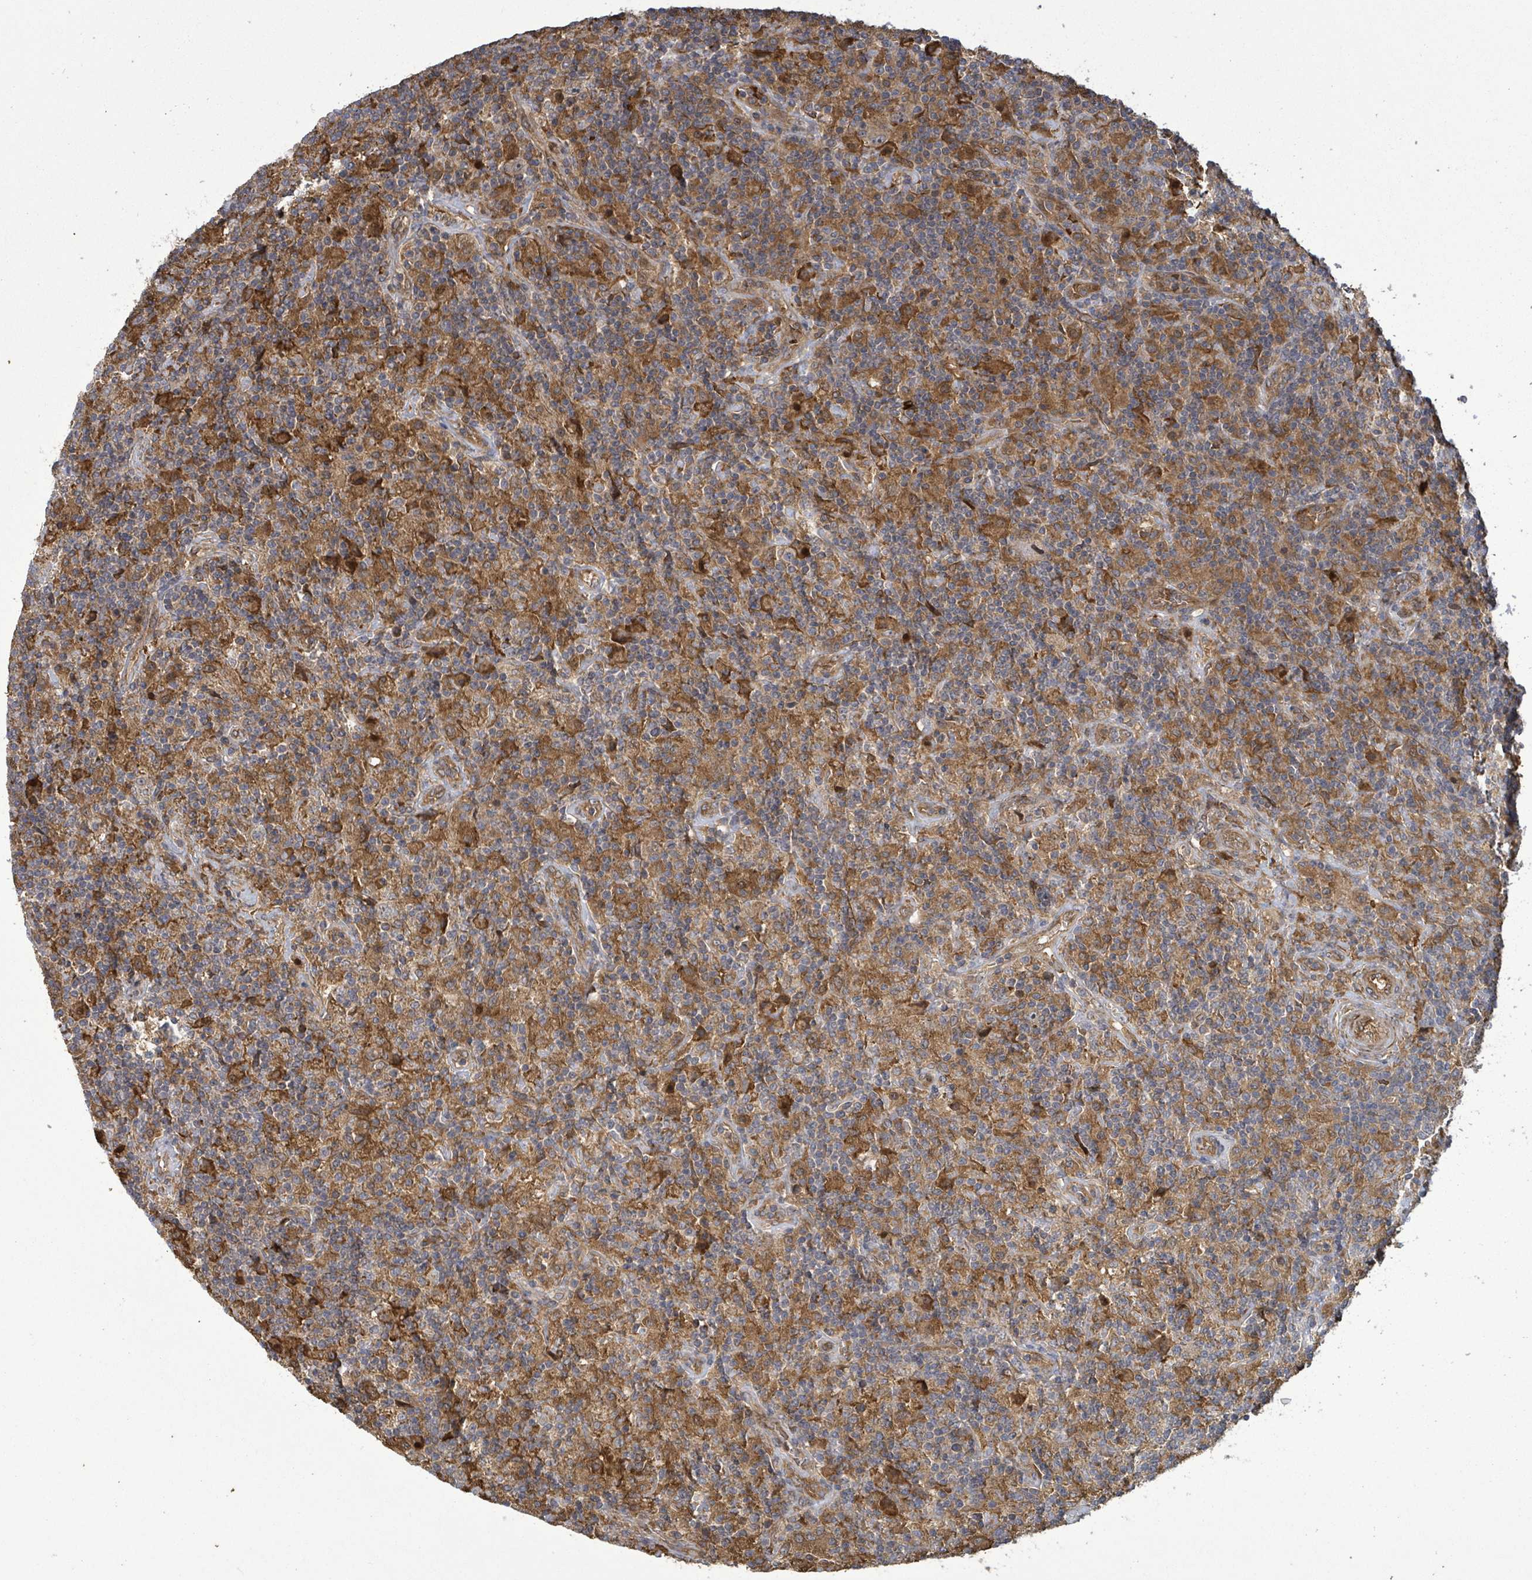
{"staining": {"intensity": "moderate", "quantity": "<25%", "location": "cytoplasmic/membranous"}, "tissue": "lymphoma", "cell_type": "Tumor cells", "image_type": "cancer", "snomed": [{"axis": "morphology", "description": "Hodgkin's disease, NOS"}, {"axis": "topography", "description": "Lymph node"}], "caption": "IHC photomicrograph of Hodgkin's disease stained for a protein (brown), which exhibits low levels of moderate cytoplasmic/membranous expression in approximately <25% of tumor cells.", "gene": "MAP3K6", "patient": {"sex": "male", "age": 70}}